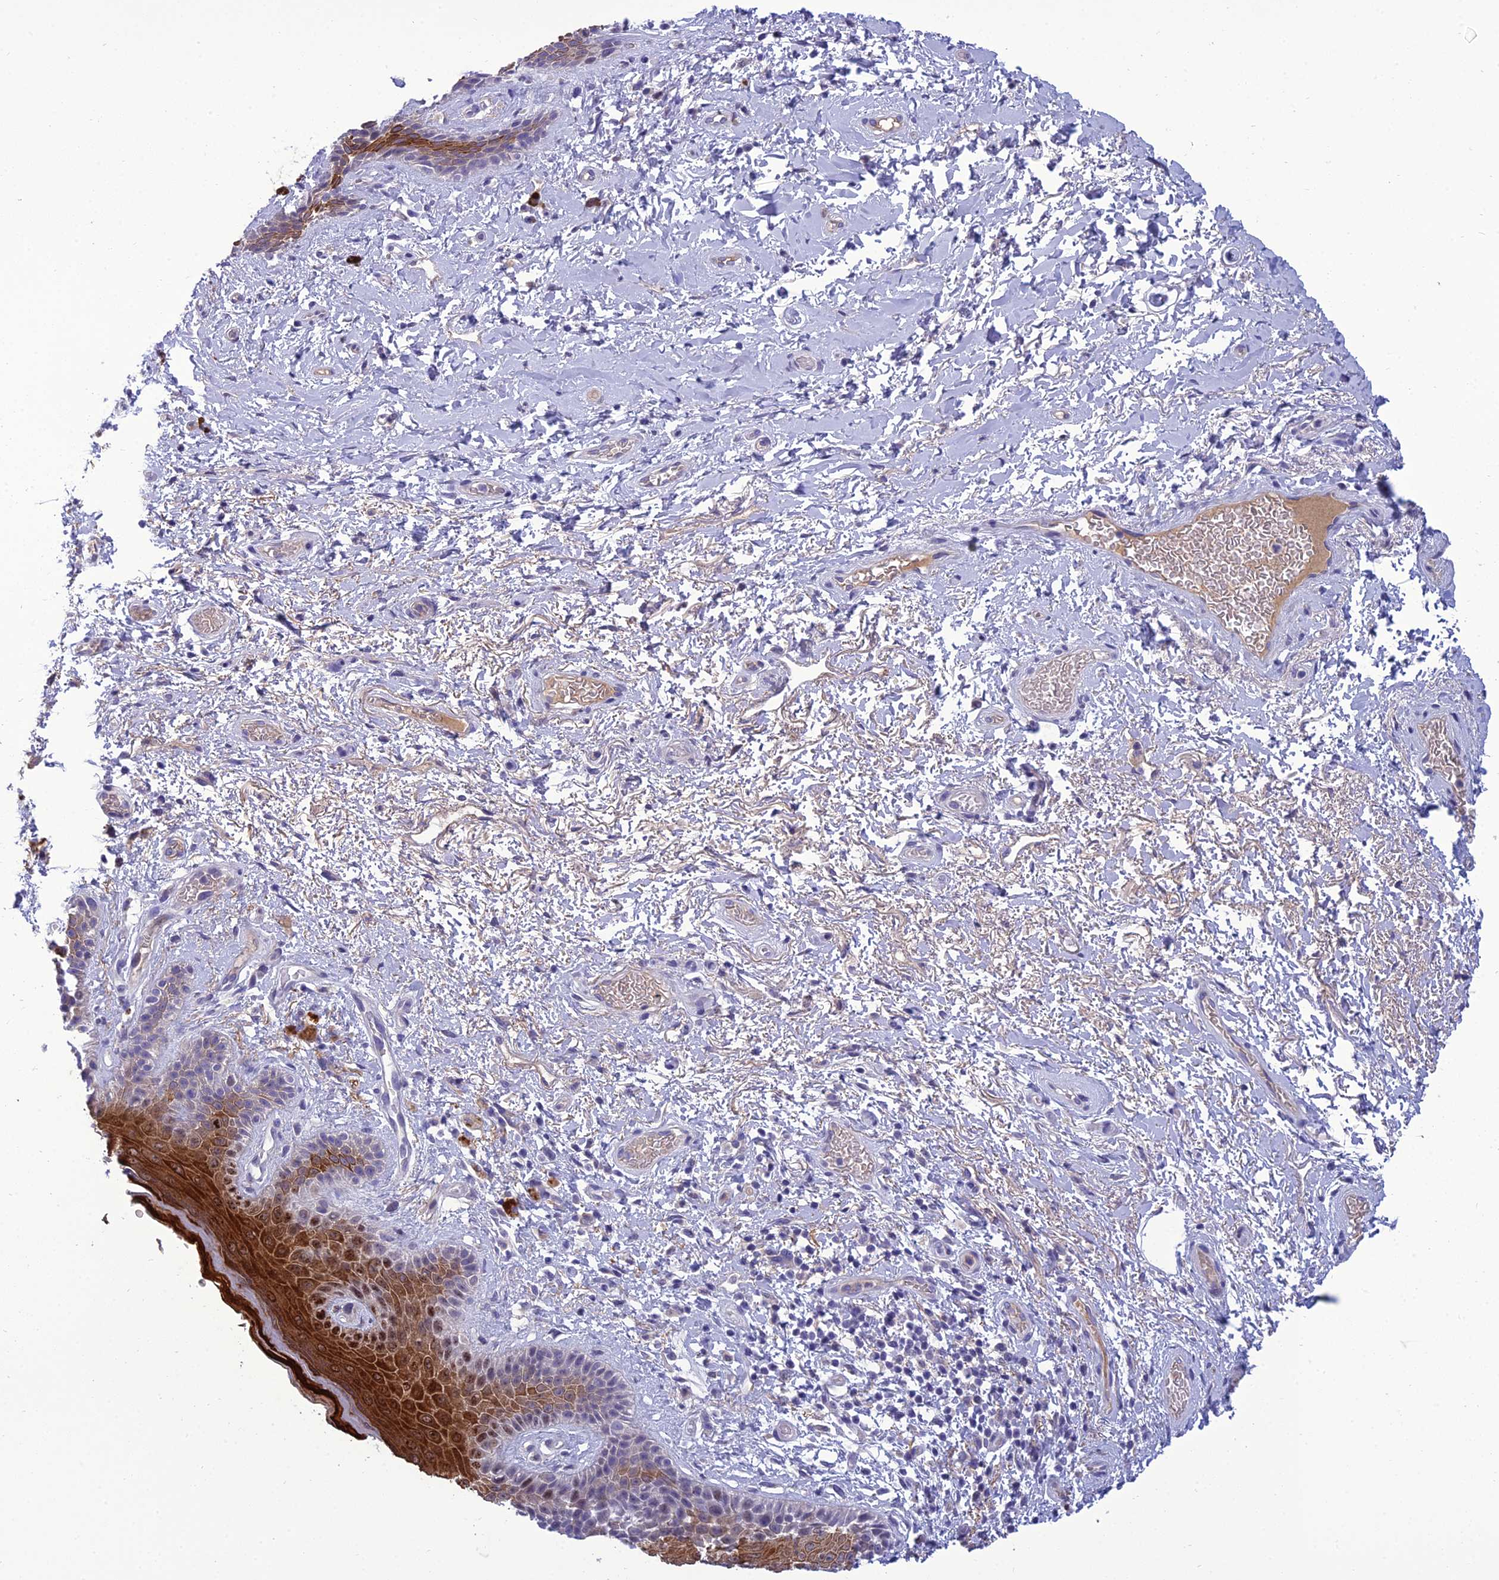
{"staining": {"intensity": "strong", "quantity": "25%-75%", "location": "cytoplasmic/membranous,nuclear"}, "tissue": "skin", "cell_type": "Epidermal cells", "image_type": "normal", "snomed": [{"axis": "morphology", "description": "Normal tissue, NOS"}, {"axis": "topography", "description": "Anal"}], "caption": "Immunohistochemistry (IHC) histopathology image of normal skin: human skin stained using IHC displays high levels of strong protein expression localized specifically in the cytoplasmic/membranous,nuclear of epidermal cells, appearing as a cytoplasmic/membranous,nuclear brown color.", "gene": "ANKS4B", "patient": {"sex": "female", "age": 46}}